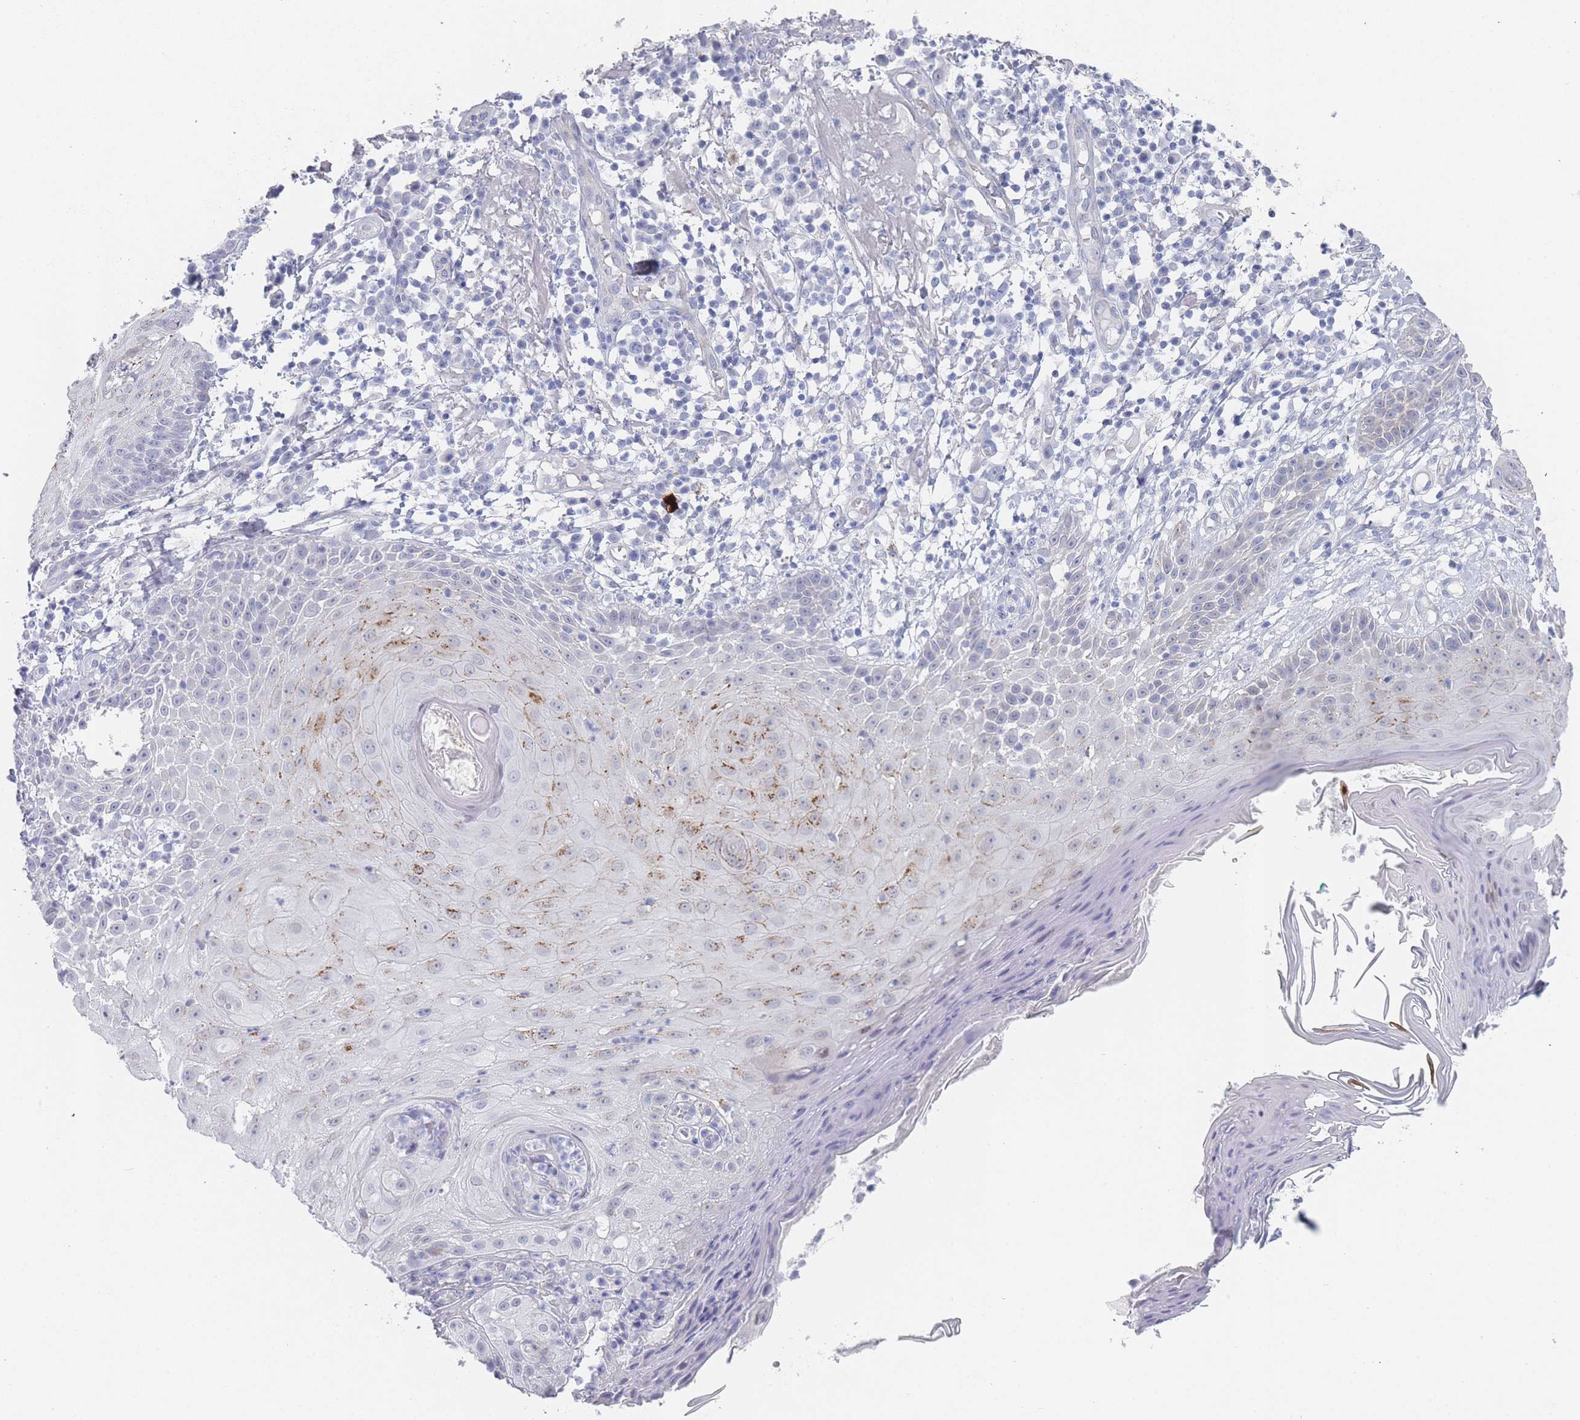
{"staining": {"intensity": "negative", "quantity": "none", "location": "none"}, "tissue": "skin cancer", "cell_type": "Tumor cells", "image_type": "cancer", "snomed": [{"axis": "morphology", "description": "Normal tissue, NOS"}, {"axis": "morphology", "description": "Basal cell carcinoma"}, {"axis": "topography", "description": "Skin"}], "caption": "The immunohistochemistry (IHC) image has no significant staining in tumor cells of skin cancer tissue.", "gene": "IMPG1", "patient": {"sex": "male", "age": 93}}